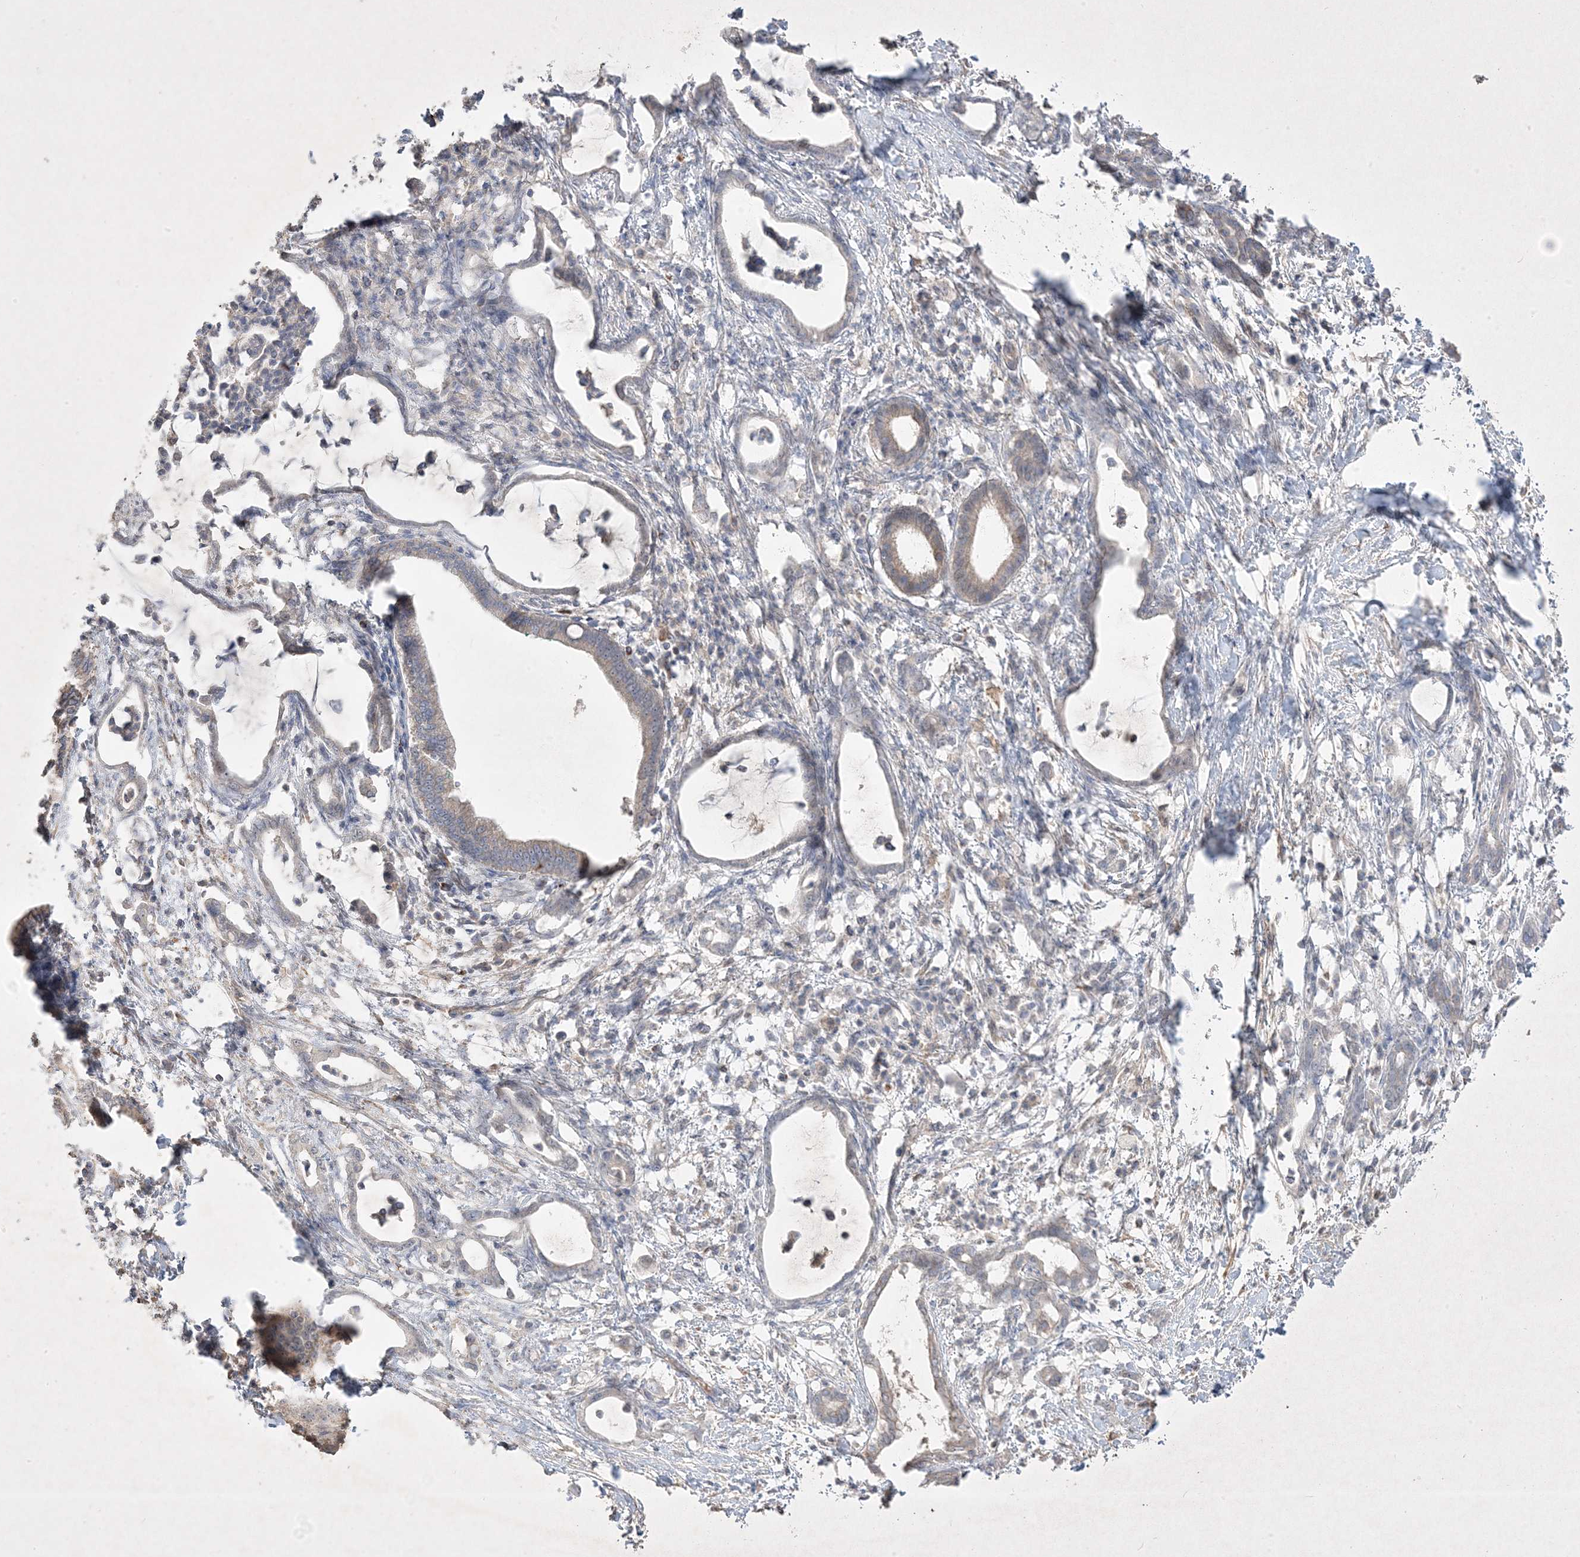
{"staining": {"intensity": "weak", "quantity": "<25%", "location": "cytoplasmic/membranous"}, "tissue": "pancreatic cancer", "cell_type": "Tumor cells", "image_type": "cancer", "snomed": [{"axis": "morphology", "description": "Adenocarcinoma, NOS"}, {"axis": "topography", "description": "Pancreas"}], "caption": "The photomicrograph displays no staining of tumor cells in pancreatic cancer.", "gene": "RGL4", "patient": {"sex": "female", "age": 55}}